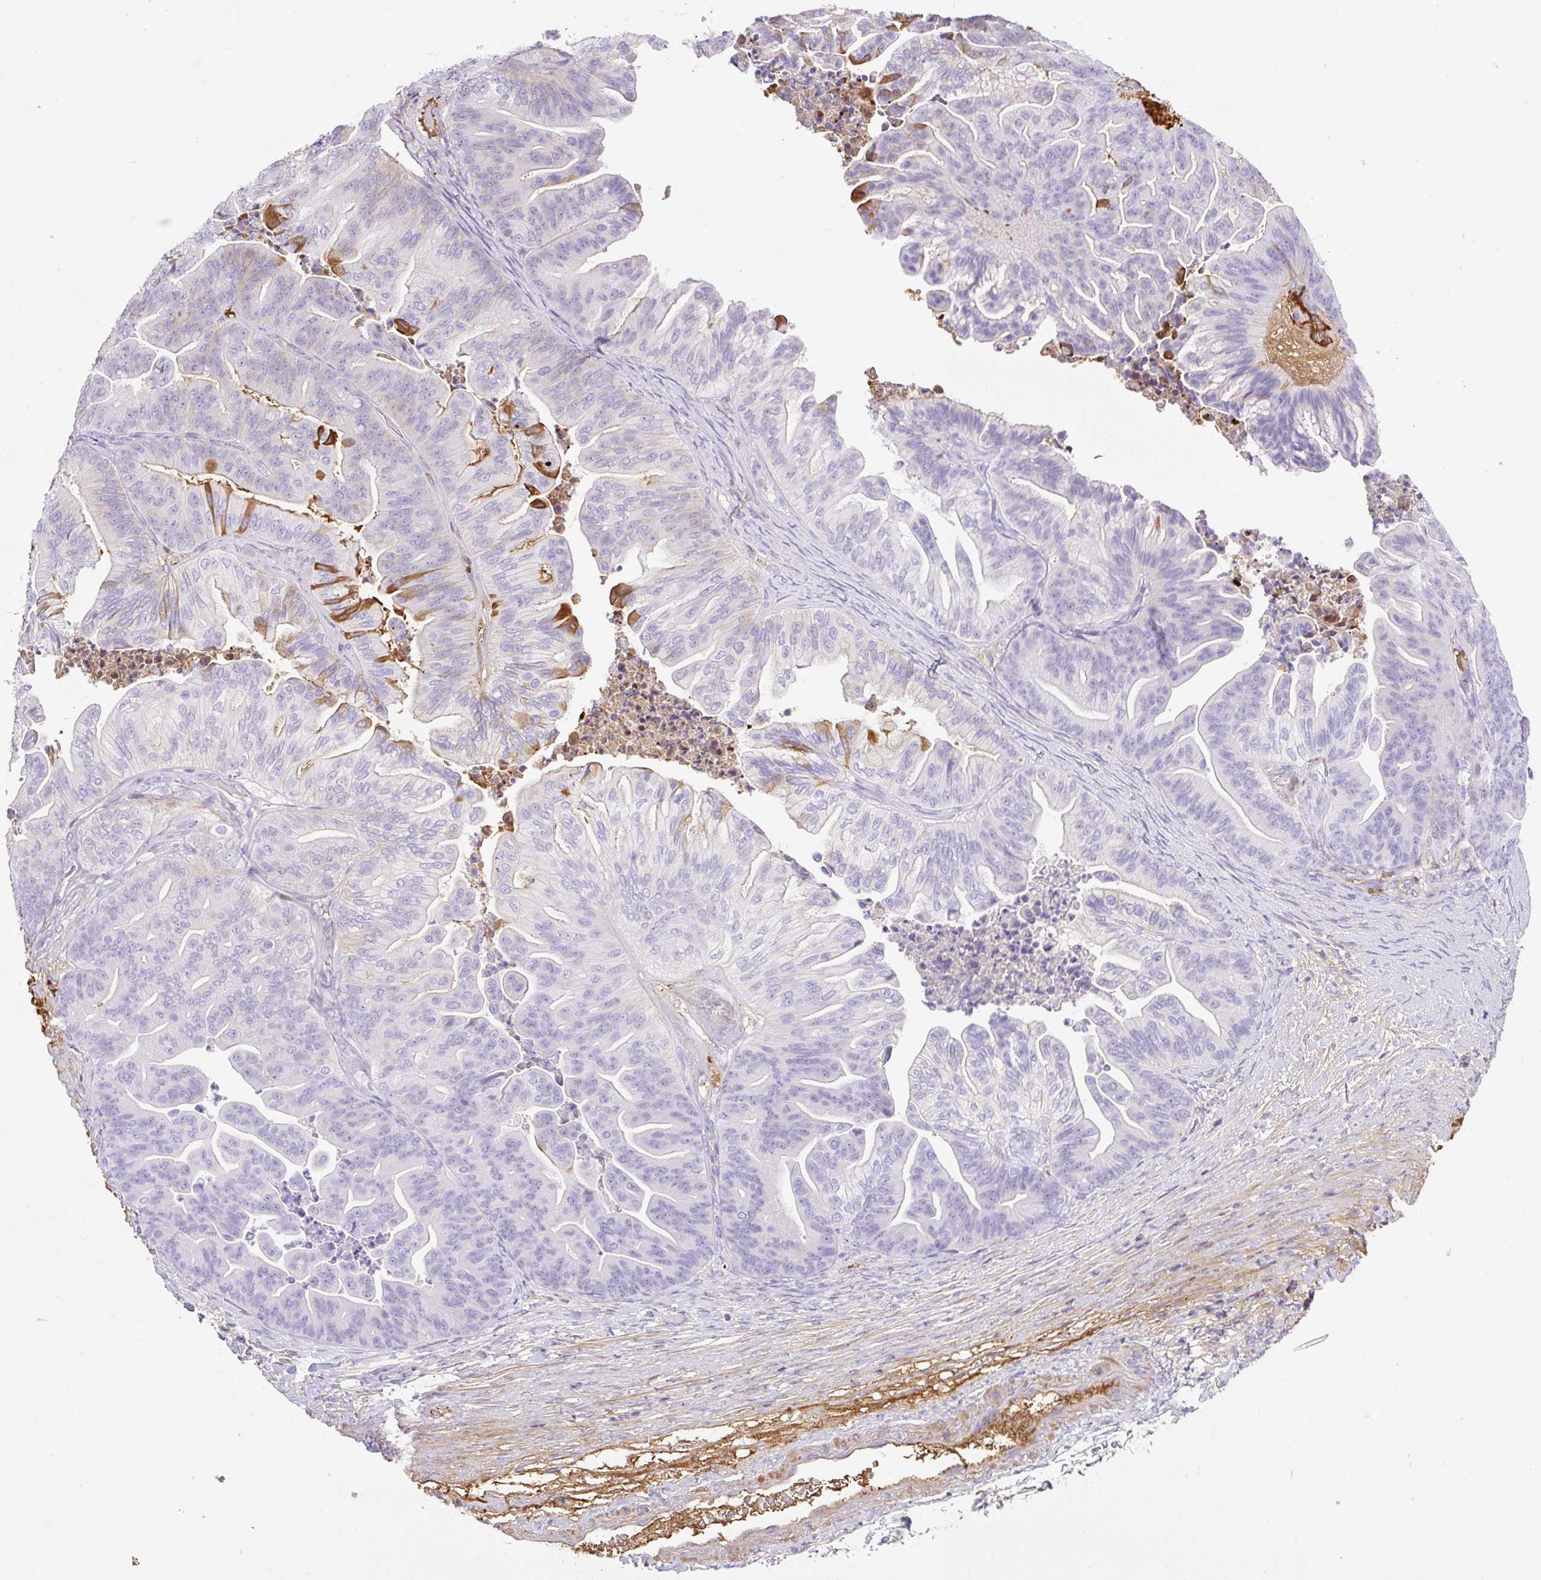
{"staining": {"intensity": "strong", "quantity": "<25%", "location": "cytoplasmic/membranous"}, "tissue": "ovarian cancer", "cell_type": "Tumor cells", "image_type": "cancer", "snomed": [{"axis": "morphology", "description": "Cystadenocarcinoma, mucinous, NOS"}, {"axis": "topography", "description": "Ovary"}], "caption": "Tumor cells demonstrate strong cytoplasmic/membranous staining in about <25% of cells in ovarian cancer (mucinous cystadenocarcinoma). The staining was performed using DAB (3,3'-diaminobenzidine), with brown indicating positive protein expression. Nuclei are stained blue with hematoxylin.", "gene": "TDRD15", "patient": {"sex": "female", "age": 67}}